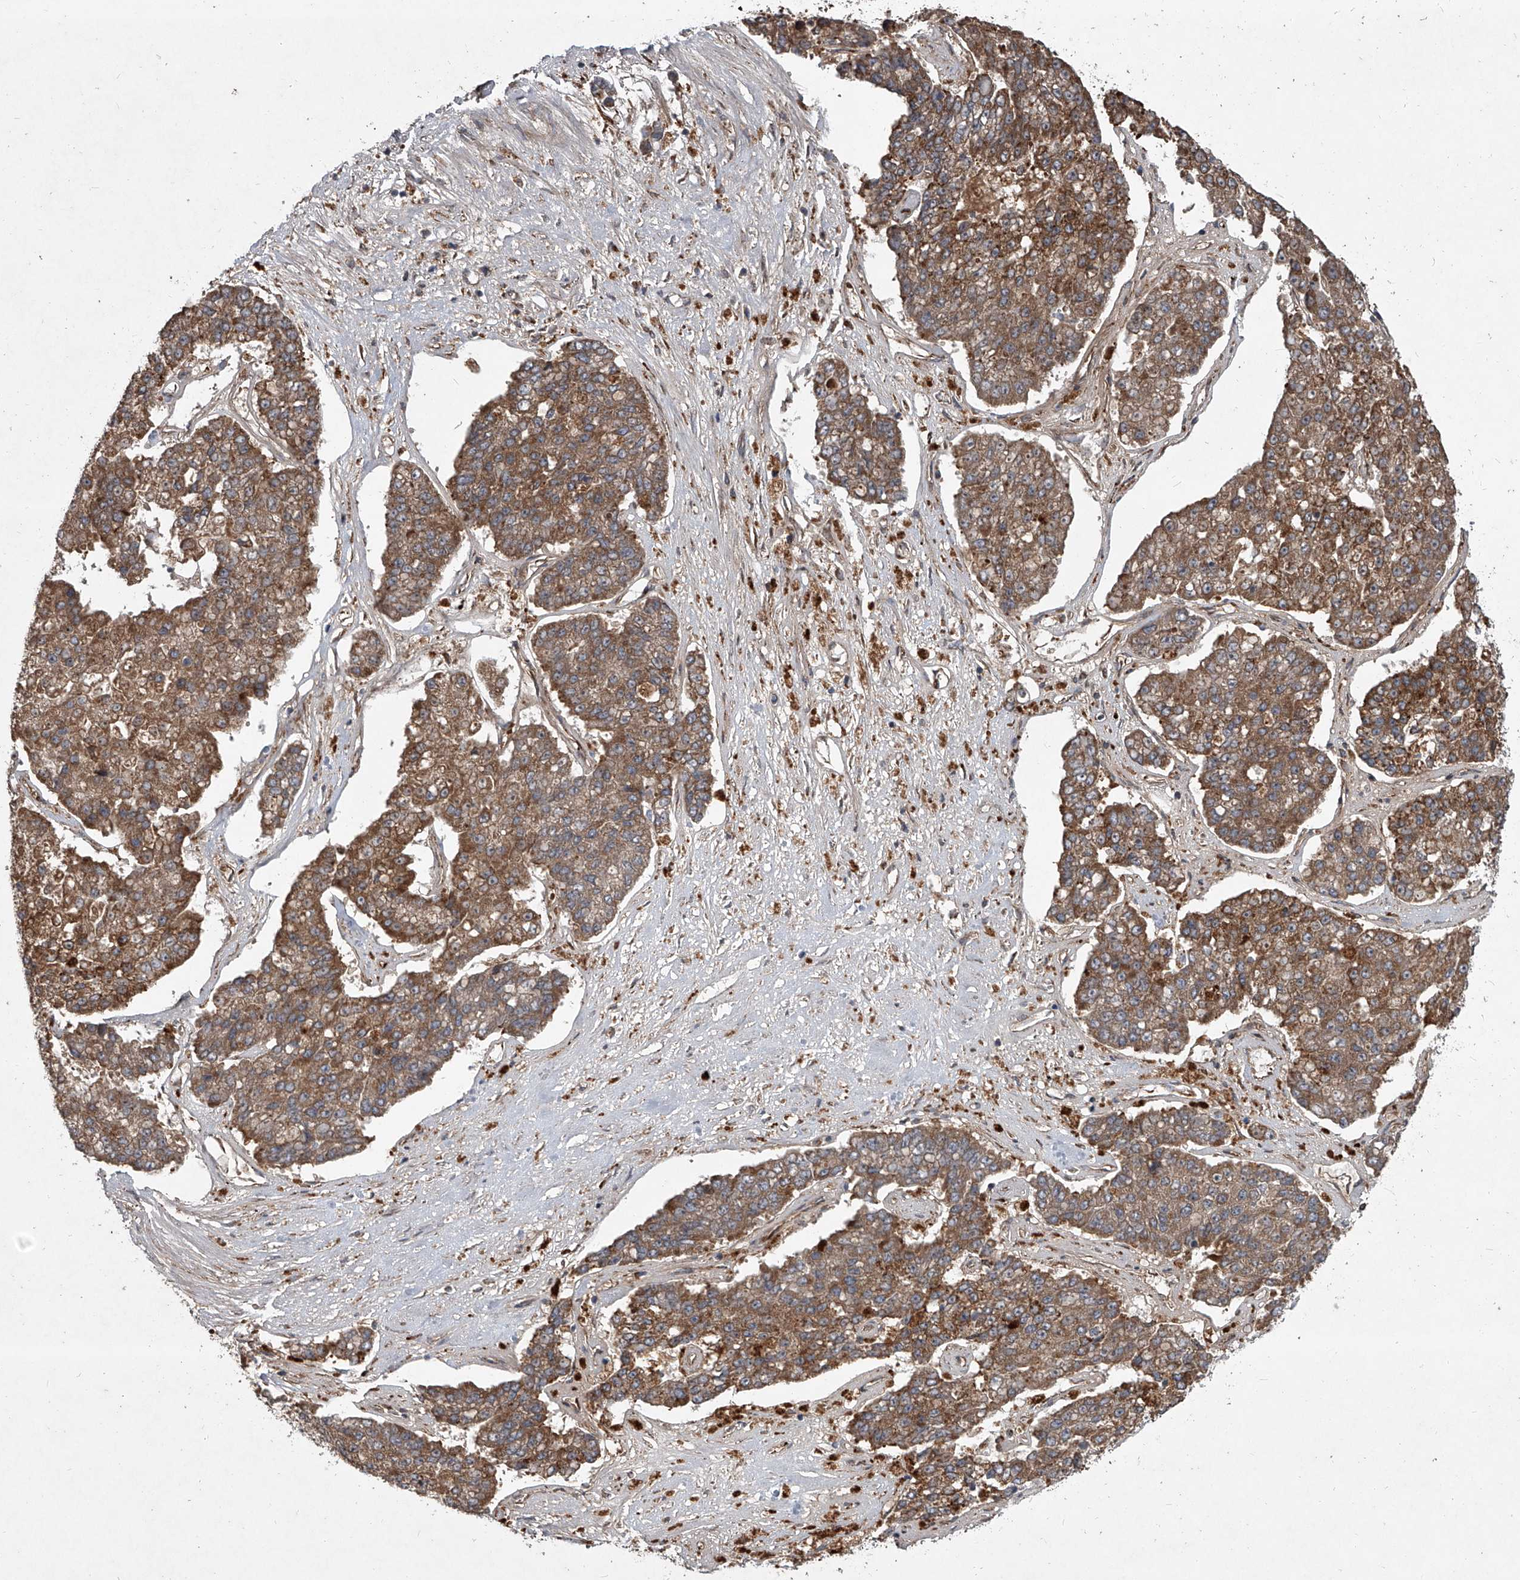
{"staining": {"intensity": "moderate", "quantity": ">75%", "location": "cytoplasmic/membranous"}, "tissue": "pancreatic cancer", "cell_type": "Tumor cells", "image_type": "cancer", "snomed": [{"axis": "morphology", "description": "Adenocarcinoma, NOS"}, {"axis": "topography", "description": "Pancreas"}], "caption": "Human pancreatic cancer (adenocarcinoma) stained for a protein (brown) reveals moderate cytoplasmic/membranous positive positivity in approximately >75% of tumor cells.", "gene": "EVA1C", "patient": {"sex": "male", "age": 50}}